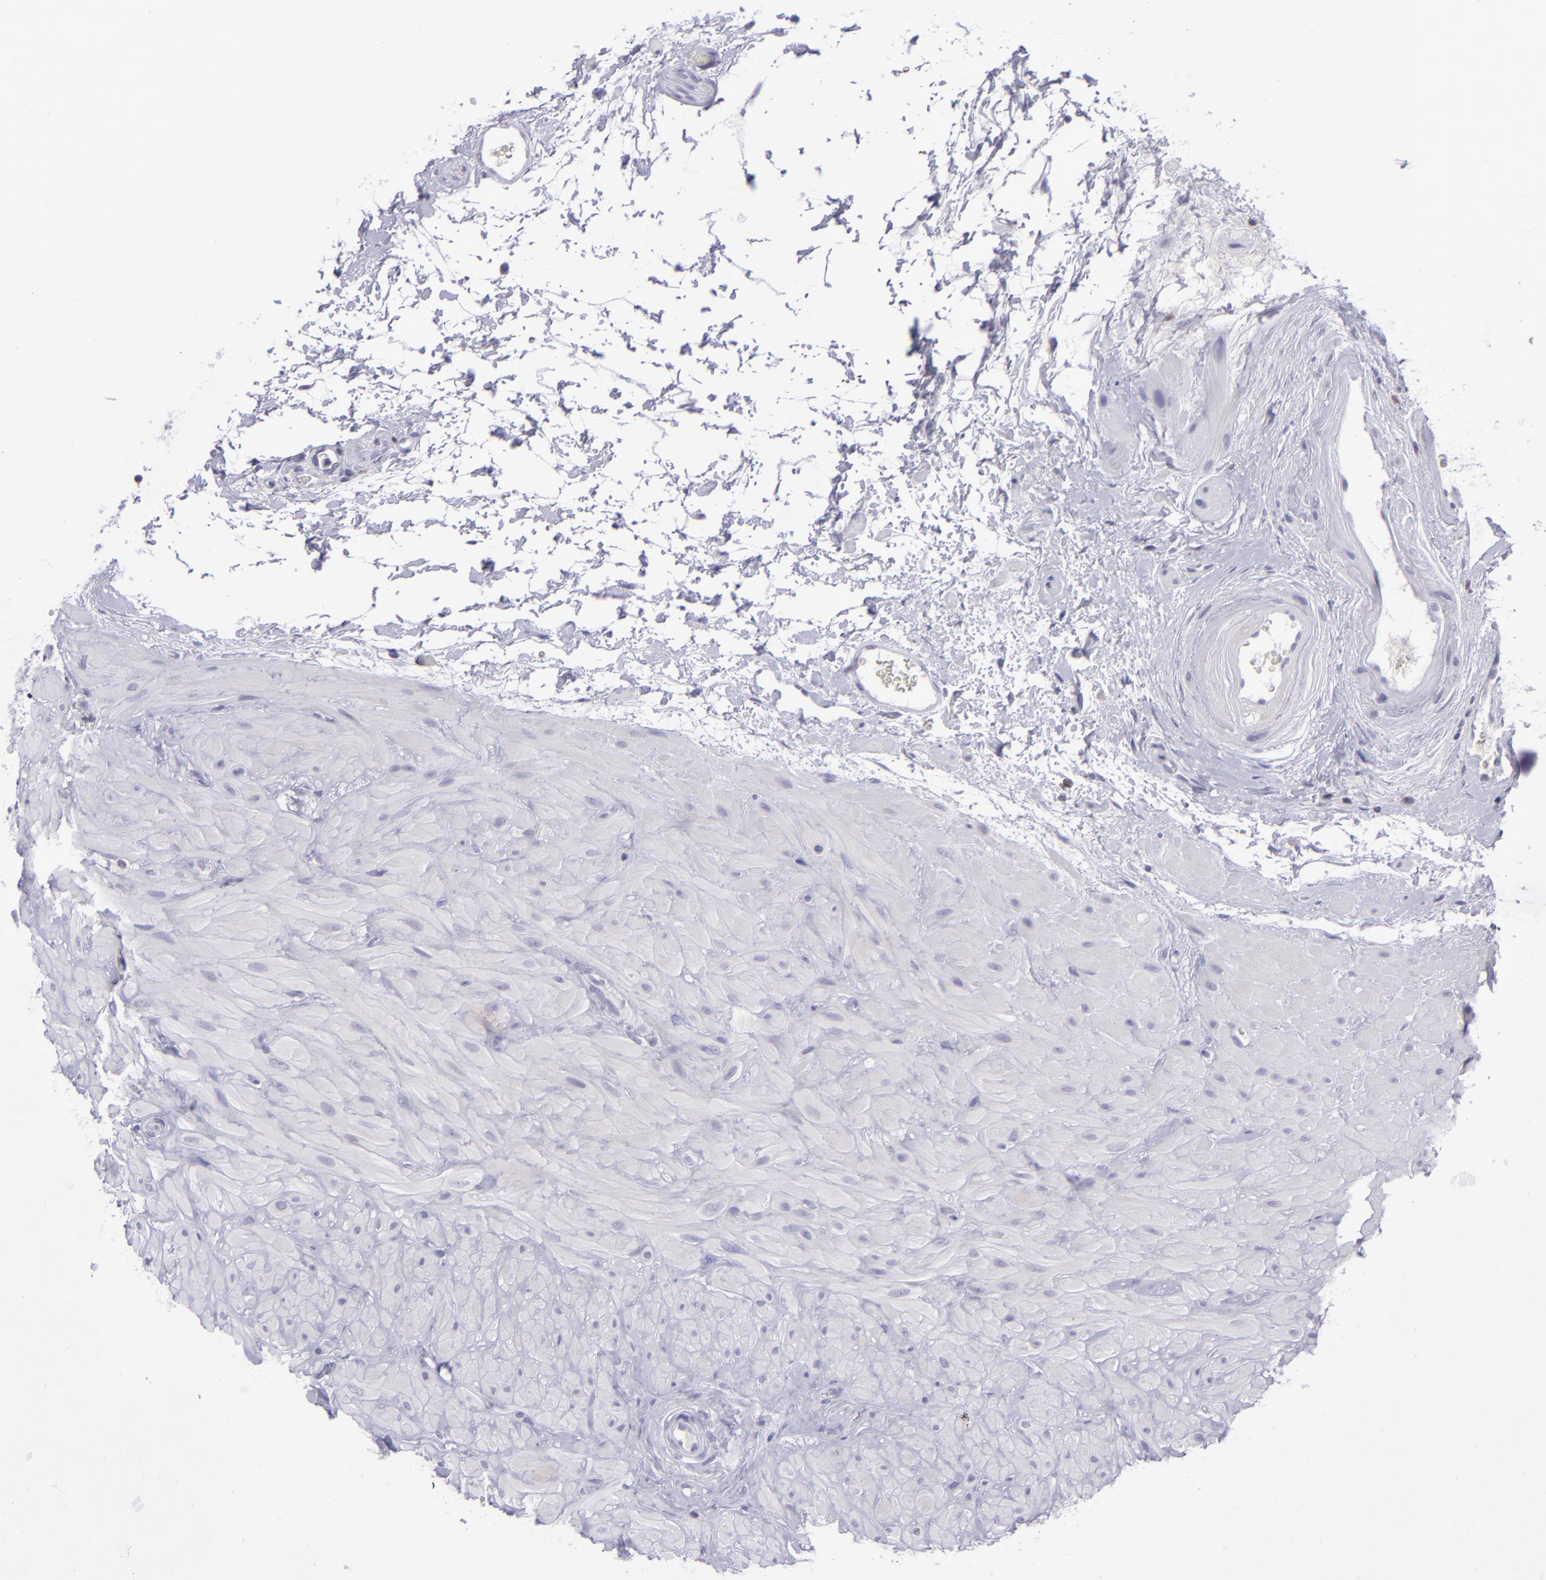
{"staining": {"intensity": "negative", "quantity": "none", "location": "none"}, "tissue": "seminal vesicle", "cell_type": "Glandular cells", "image_type": "normal", "snomed": [{"axis": "morphology", "description": "Normal tissue, NOS"}, {"axis": "topography", "description": "Seminal veicle"}], "caption": "The immunohistochemistry histopathology image has no significant positivity in glandular cells of seminal vesicle. (Stains: DAB IHC with hematoxylin counter stain, Microscopy: brightfield microscopy at high magnification).", "gene": "CD48", "patient": {"sex": "male", "age": 63}}